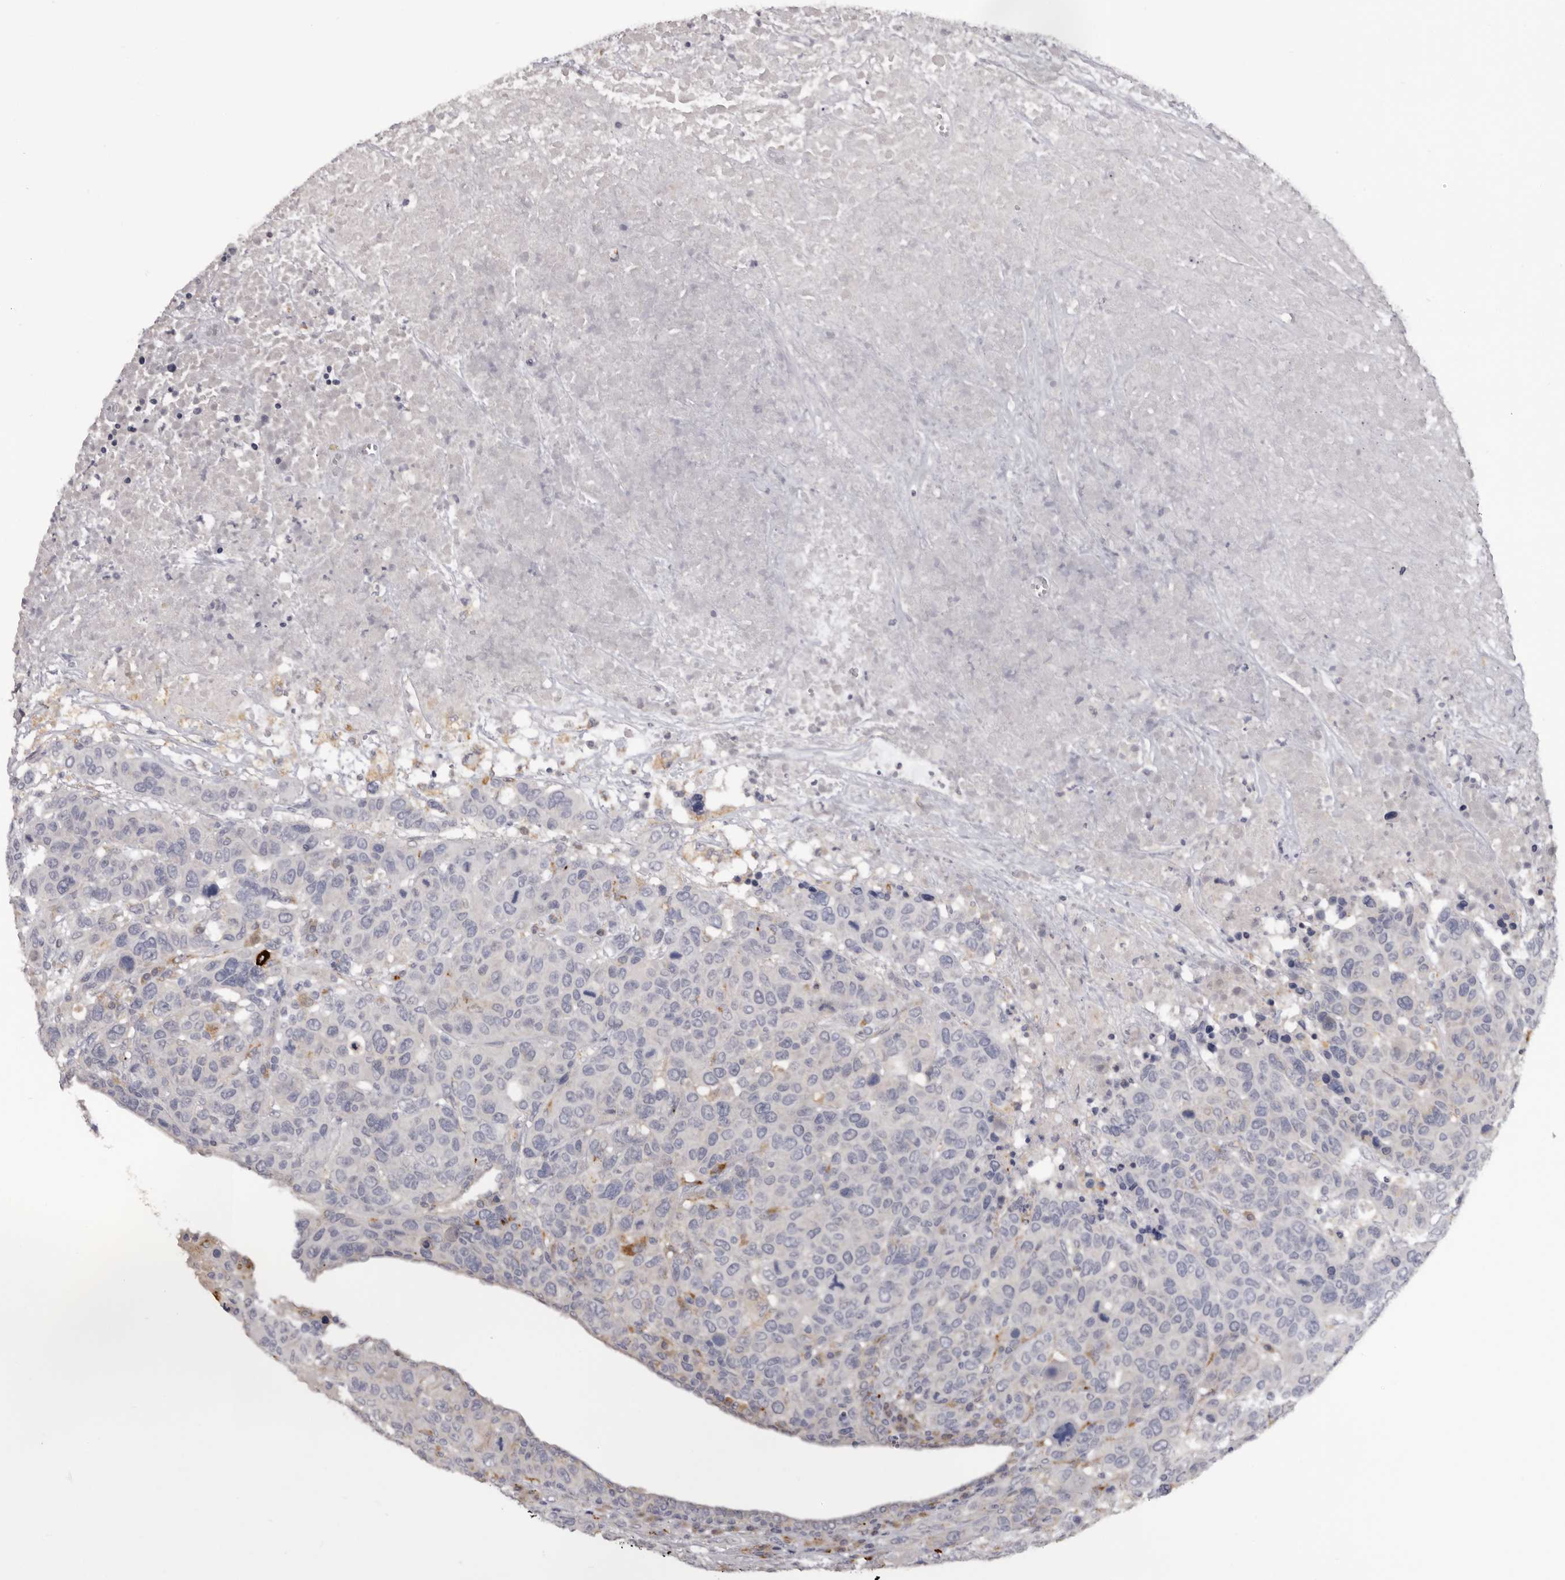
{"staining": {"intensity": "negative", "quantity": "none", "location": "none"}, "tissue": "breast cancer", "cell_type": "Tumor cells", "image_type": "cancer", "snomed": [{"axis": "morphology", "description": "Duct carcinoma"}, {"axis": "topography", "description": "Breast"}], "caption": "An immunohistochemistry (IHC) photomicrograph of breast cancer is shown. There is no staining in tumor cells of breast cancer. (Brightfield microscopy of DAB immunohistochemistry (IHC) at high magnification).", "gene": "DAP", "patient": {"sex": "female", "age": 37}}